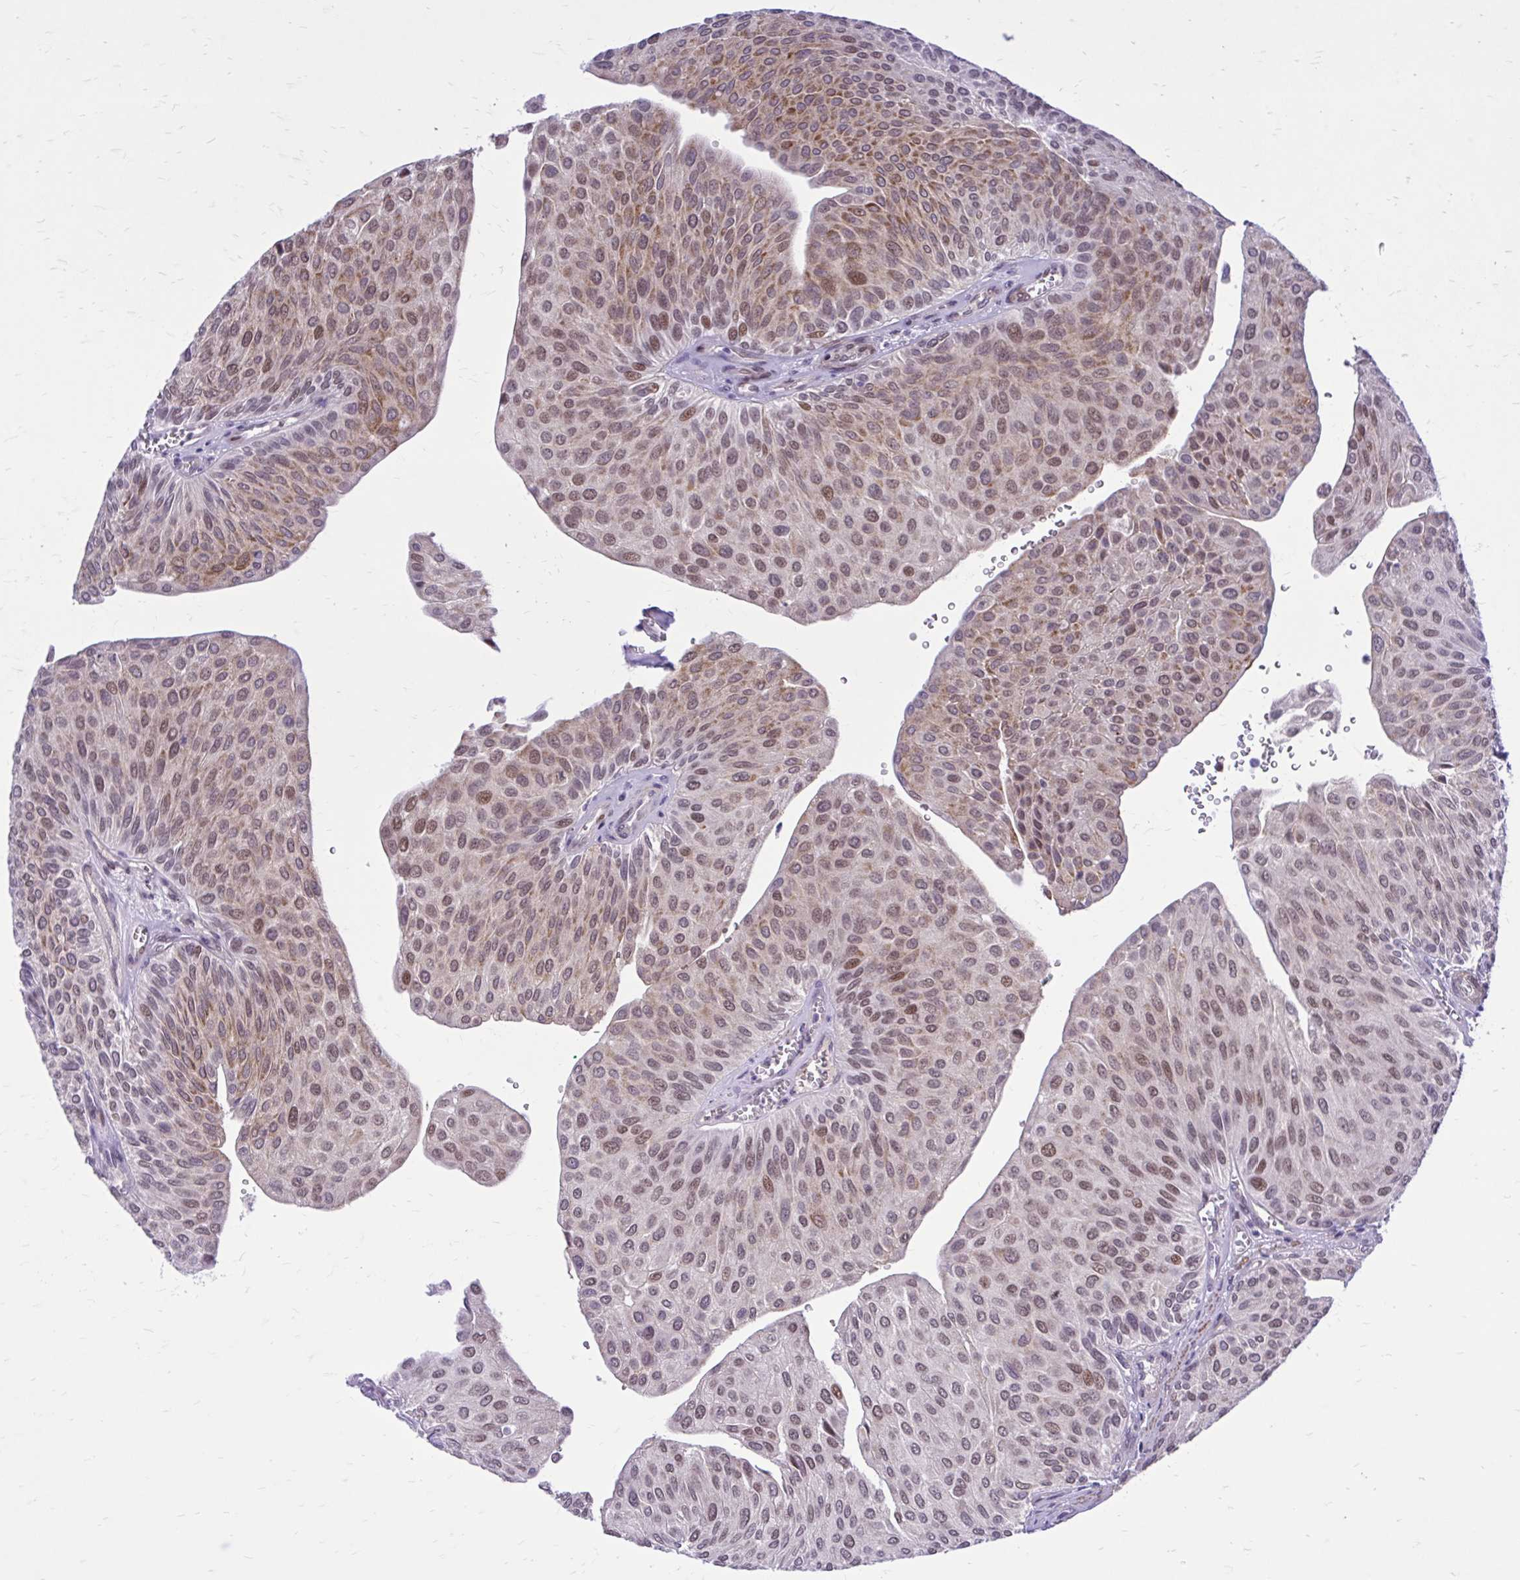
{"staining": {"intensity": "moderate", "quantity": ">75%", "location": "nuclear"}, "tissue": "urothelial cancer", "cell_type": "Tumor cells", "image_type": "cancer", "snomed": [{"axis": "morphology", "description": "Urothelial carcinoma, NOS"}, {"axis": "topography", "description": "Urinary bladder"}], "caption": "Brown immunohistochemical staining in human transitional cell carcinoma displays moderate nuclear positivity in about >75% of tumor cells.", "gene": "ZBTB25", "patient": {"sex": "male", "age": 67}}